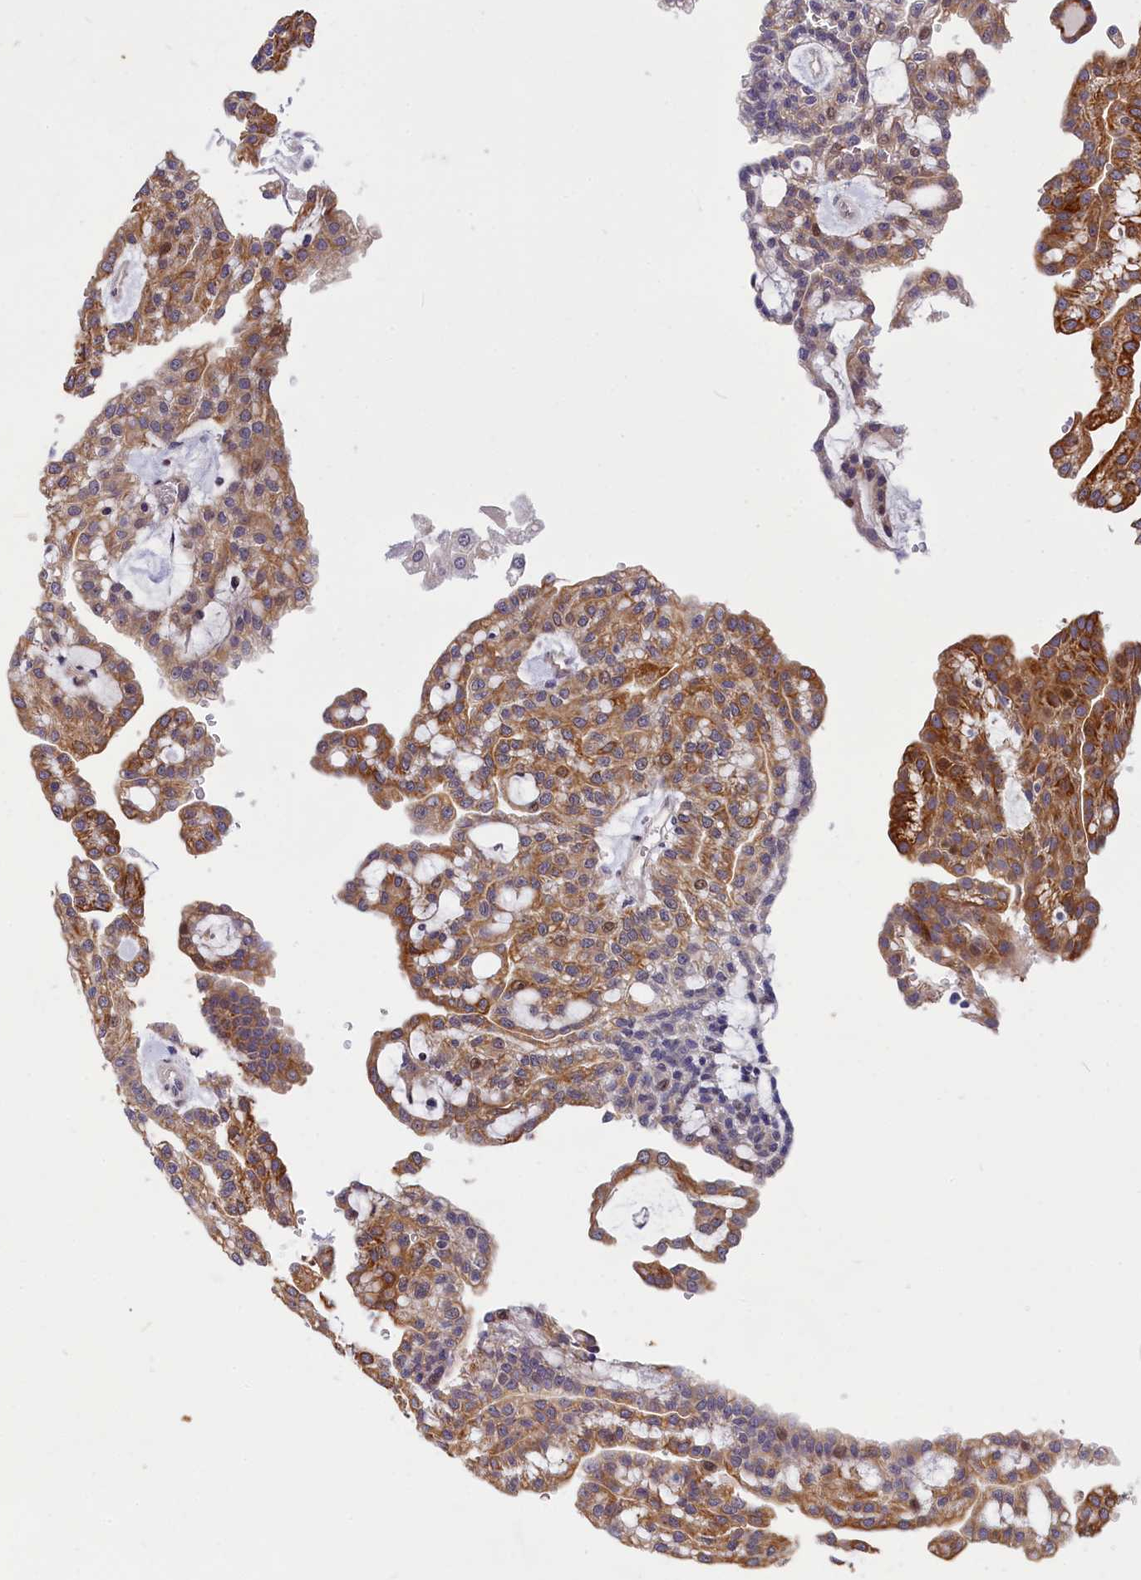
{"staining": {"intensity": "moderate", "quantity": ">75%", "location": "cytoplasmic/membranous"}, "tissue": "renal cancer", "cell_type": "Tumor cells", "image_type": "cancer", "snomed": [{"axis": "morphology", "description": "Adenocarcinoma, NOS"}, {"axis": "topography", "description": "Kidney"}], "caption": "Immunohistochemistry (IHC) (DAB) staining of human renal cancer shows moderate cytoplasmic/membranous protein expression in about >75% of tumor cells.", "gene": "ANKRD34B", "patient": {"sex": "male", "age": 63}}